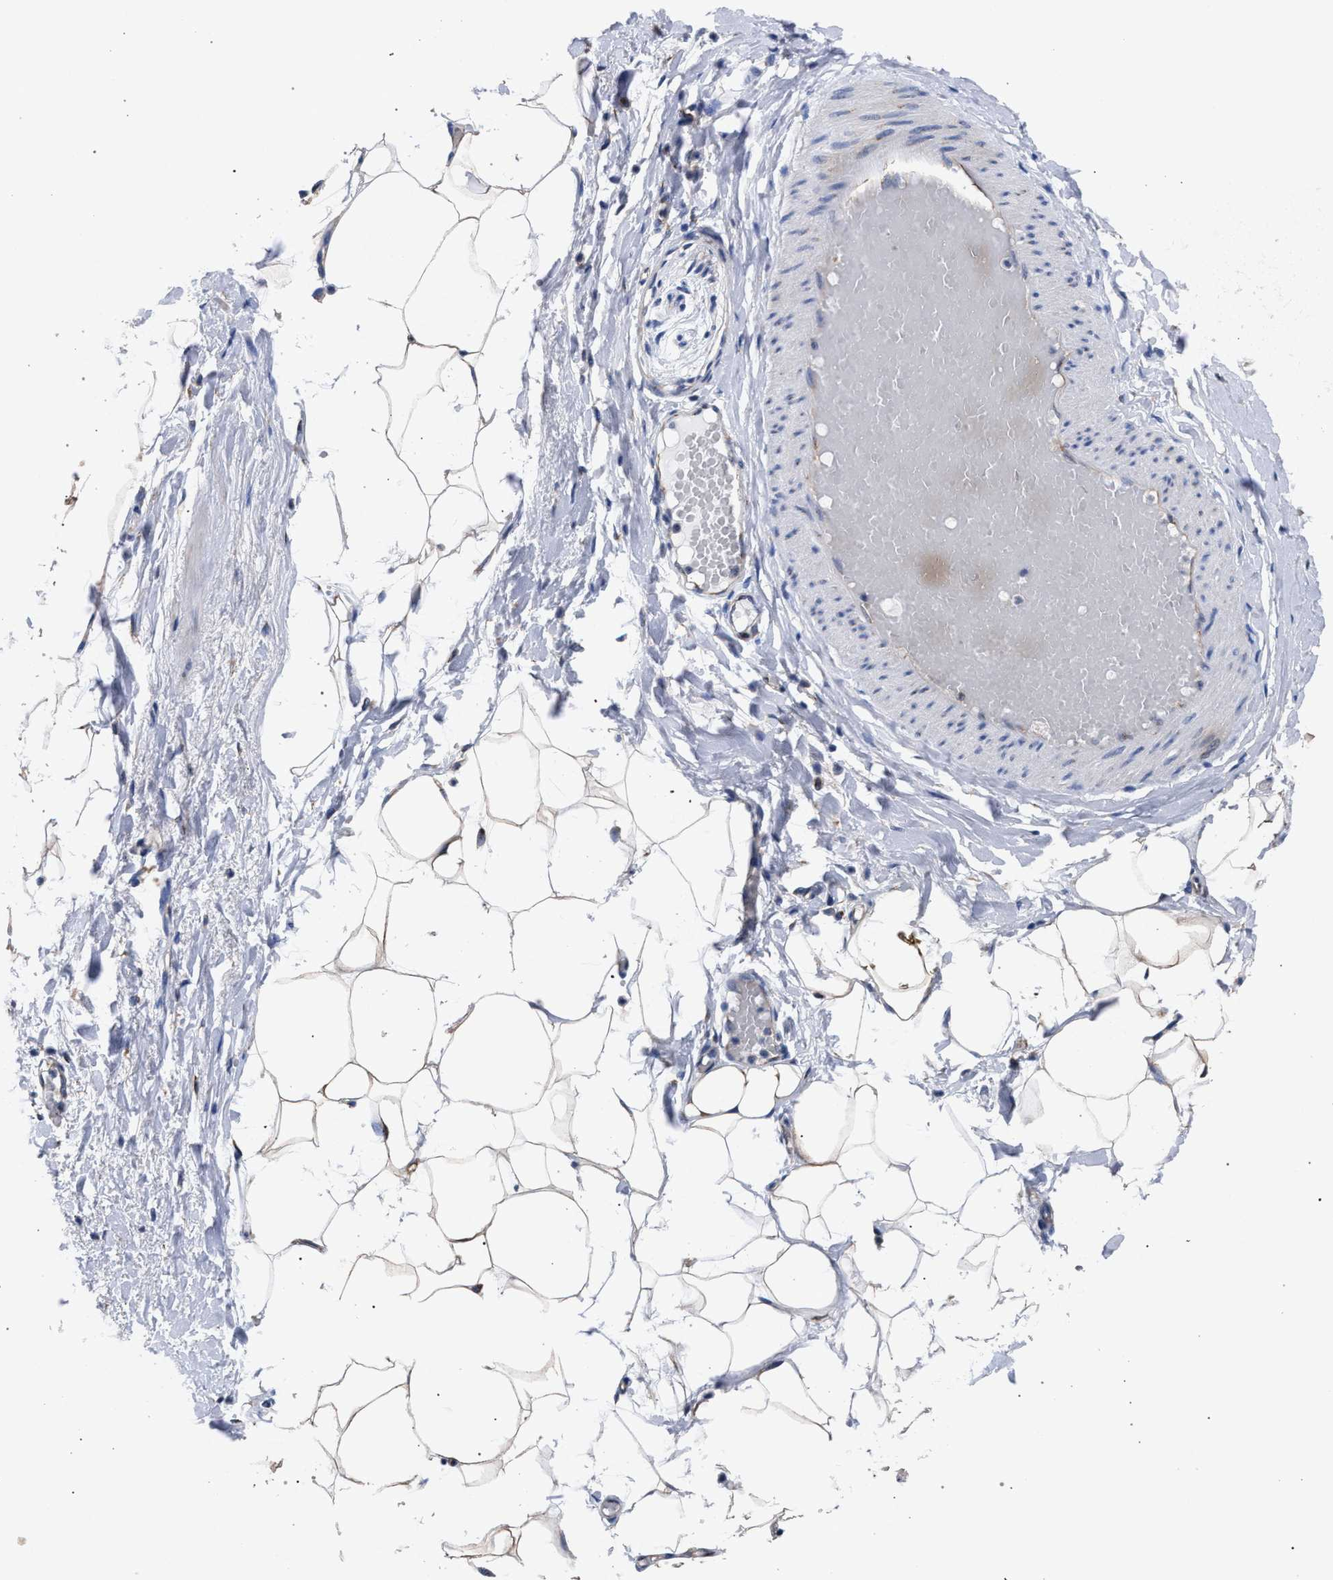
{"staining": {"intensity": "moderate", "quantity": ">75%", "location": "cytoplasmic/membranous"}, "tissue": "adipose tissue", "cell_type": "Adipocytes", "image_type": "normal", "snomed": [{"axis": "morphology", "description": "Normal tissue, NOS"}, {"axis": "topography", "description": "Soft tissue"}], "caption": "There is medium levels of moderate cytoplasmic/membranous positivity in adipocytes of normal adipose tissue, as demonstrated by immunohistochemical staining (brown color).", "gene": "GOLGA2", "patient": {"sex": "male", "age": 72}}